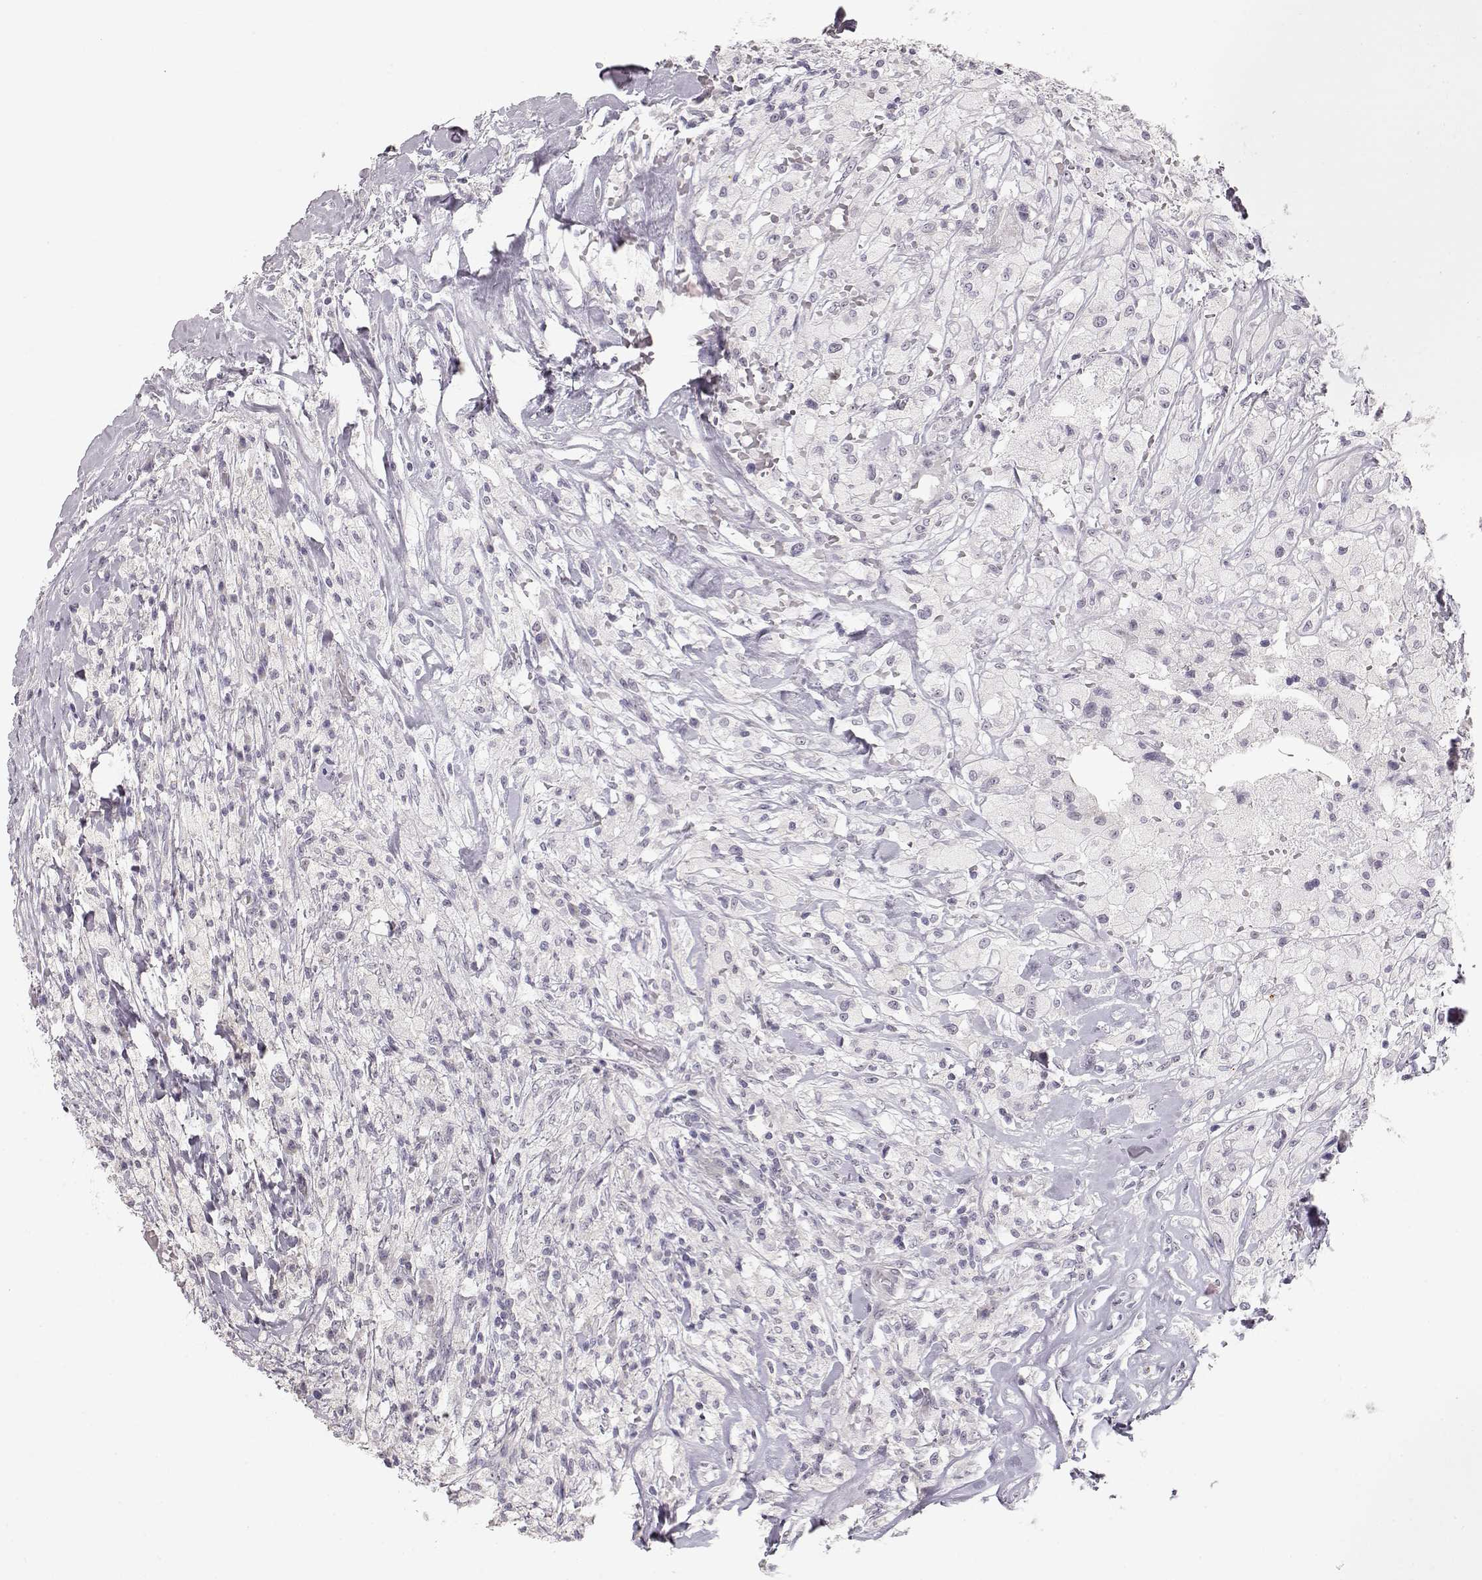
{"staining": {"intensity": "negative", "quantity": "none", "location": "none"}, "tissue": "testis cancer", "cell_type": "Tumor cells", "image_type": "cancer", "snomed": [{"axis": "morphology", "description": "Necrosis, NOS"}, {"axis": "morphology", "description": "Carcinoma, Embryonal, NOS"}, {"axis": "topography", "description": "Testis"}], "caption": "A photomicrograph of embryonal carcinoma (testis) stained for a protein reveals no brown staining in tumor cells.", "gene": "FAM205A", "patient": {"sex": "male", "age": 19}}